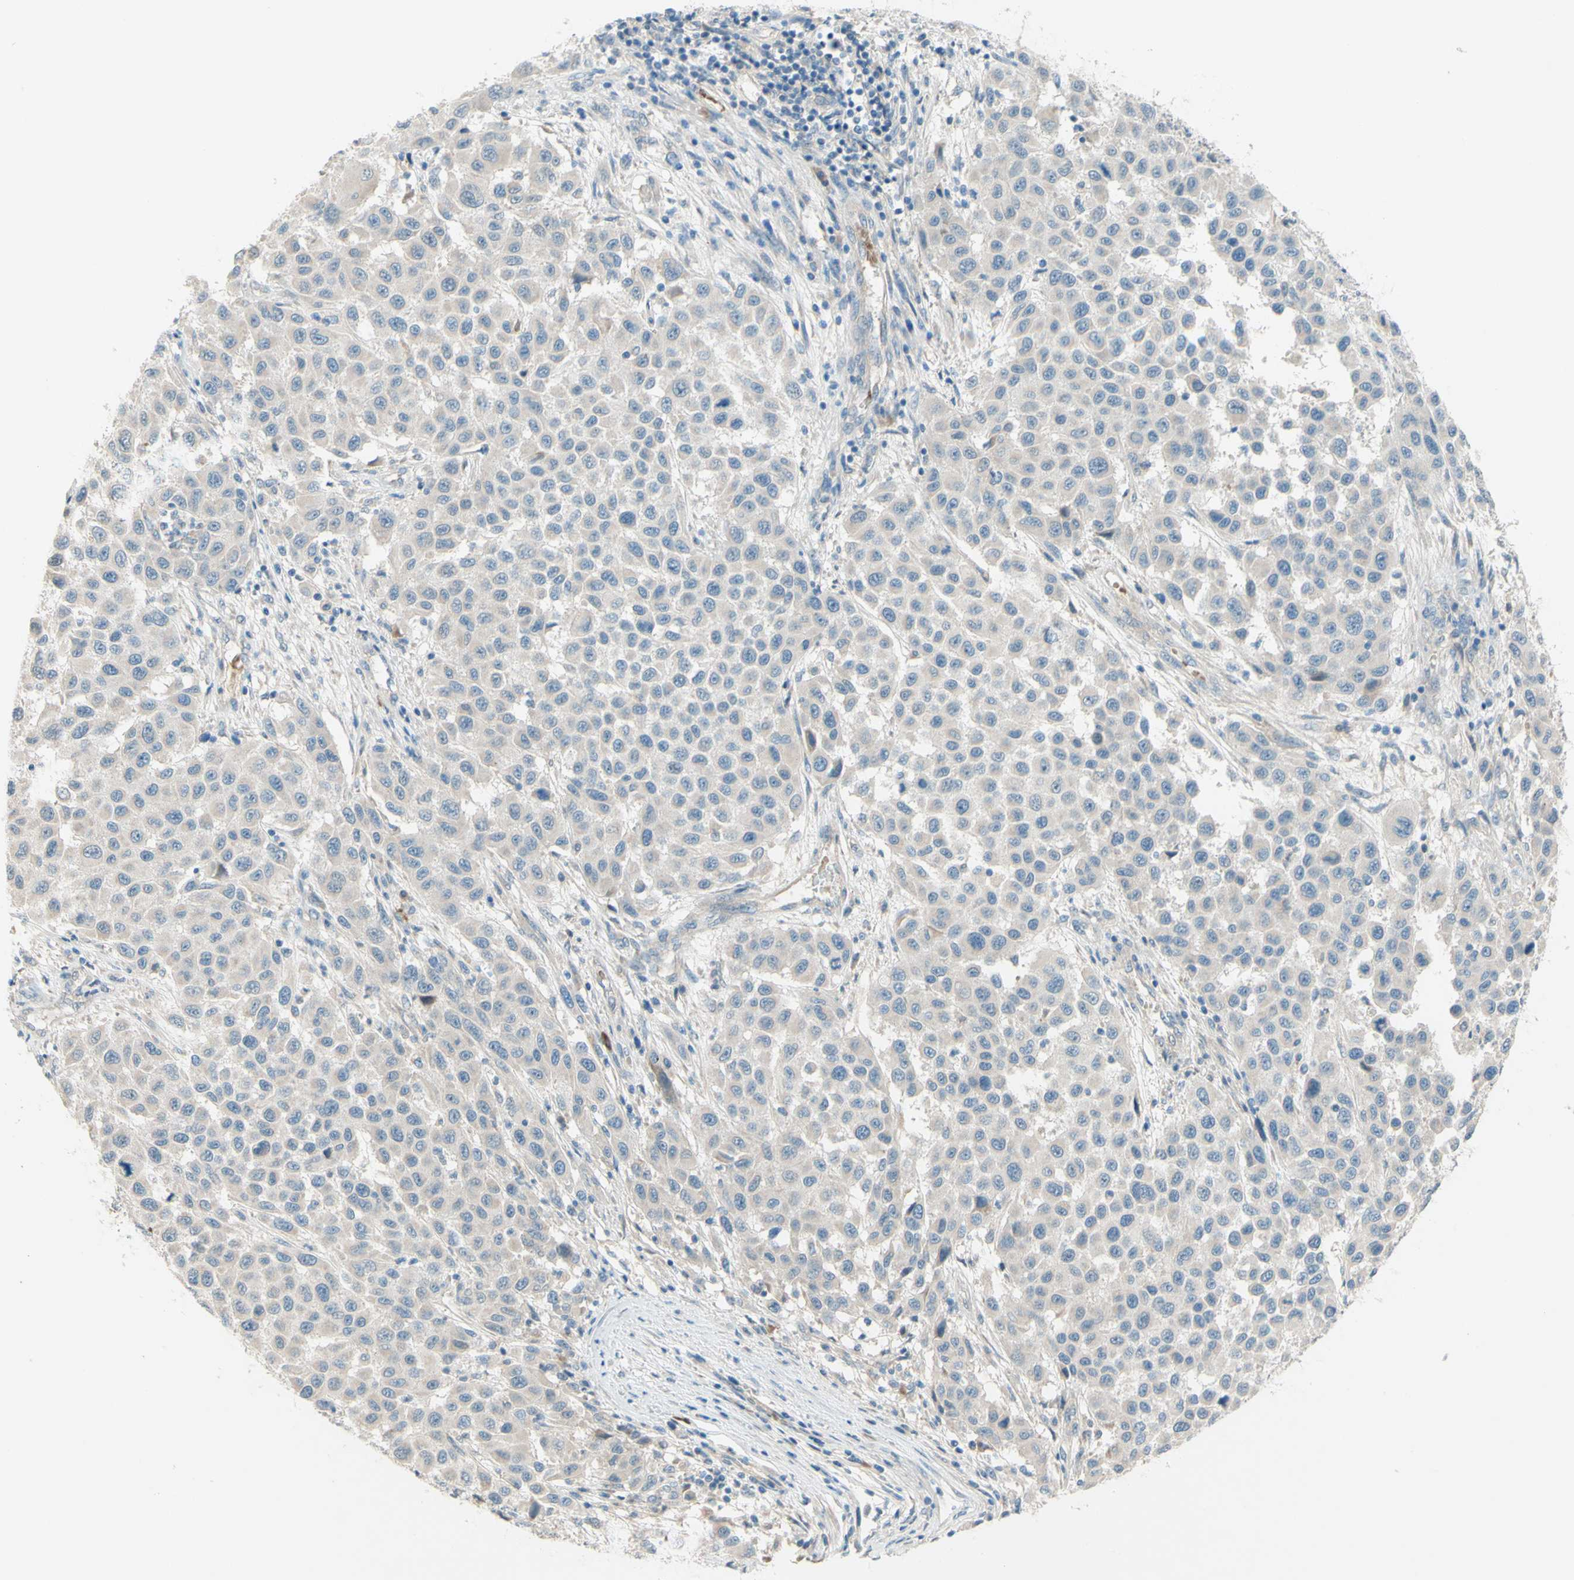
{"staining": {"intensity": "negative", "quantity": "none", "location": "none"}, "tissue": "melanoma", "cell_type": "Tumor cells", "image_type": "cancer", "snomed": [{"axis": "morphology", "description": "Malignant melanoma, Metastatic site"}, {"axis": "topography", "description": "Lymph node"}], "caption": "High power microscopy micrograph of an IHC histopathology image of melanoma, revealing no significant expression in tumor cells.", "gene": "IL2", "patient": {"sex": "male", "age": 61}}